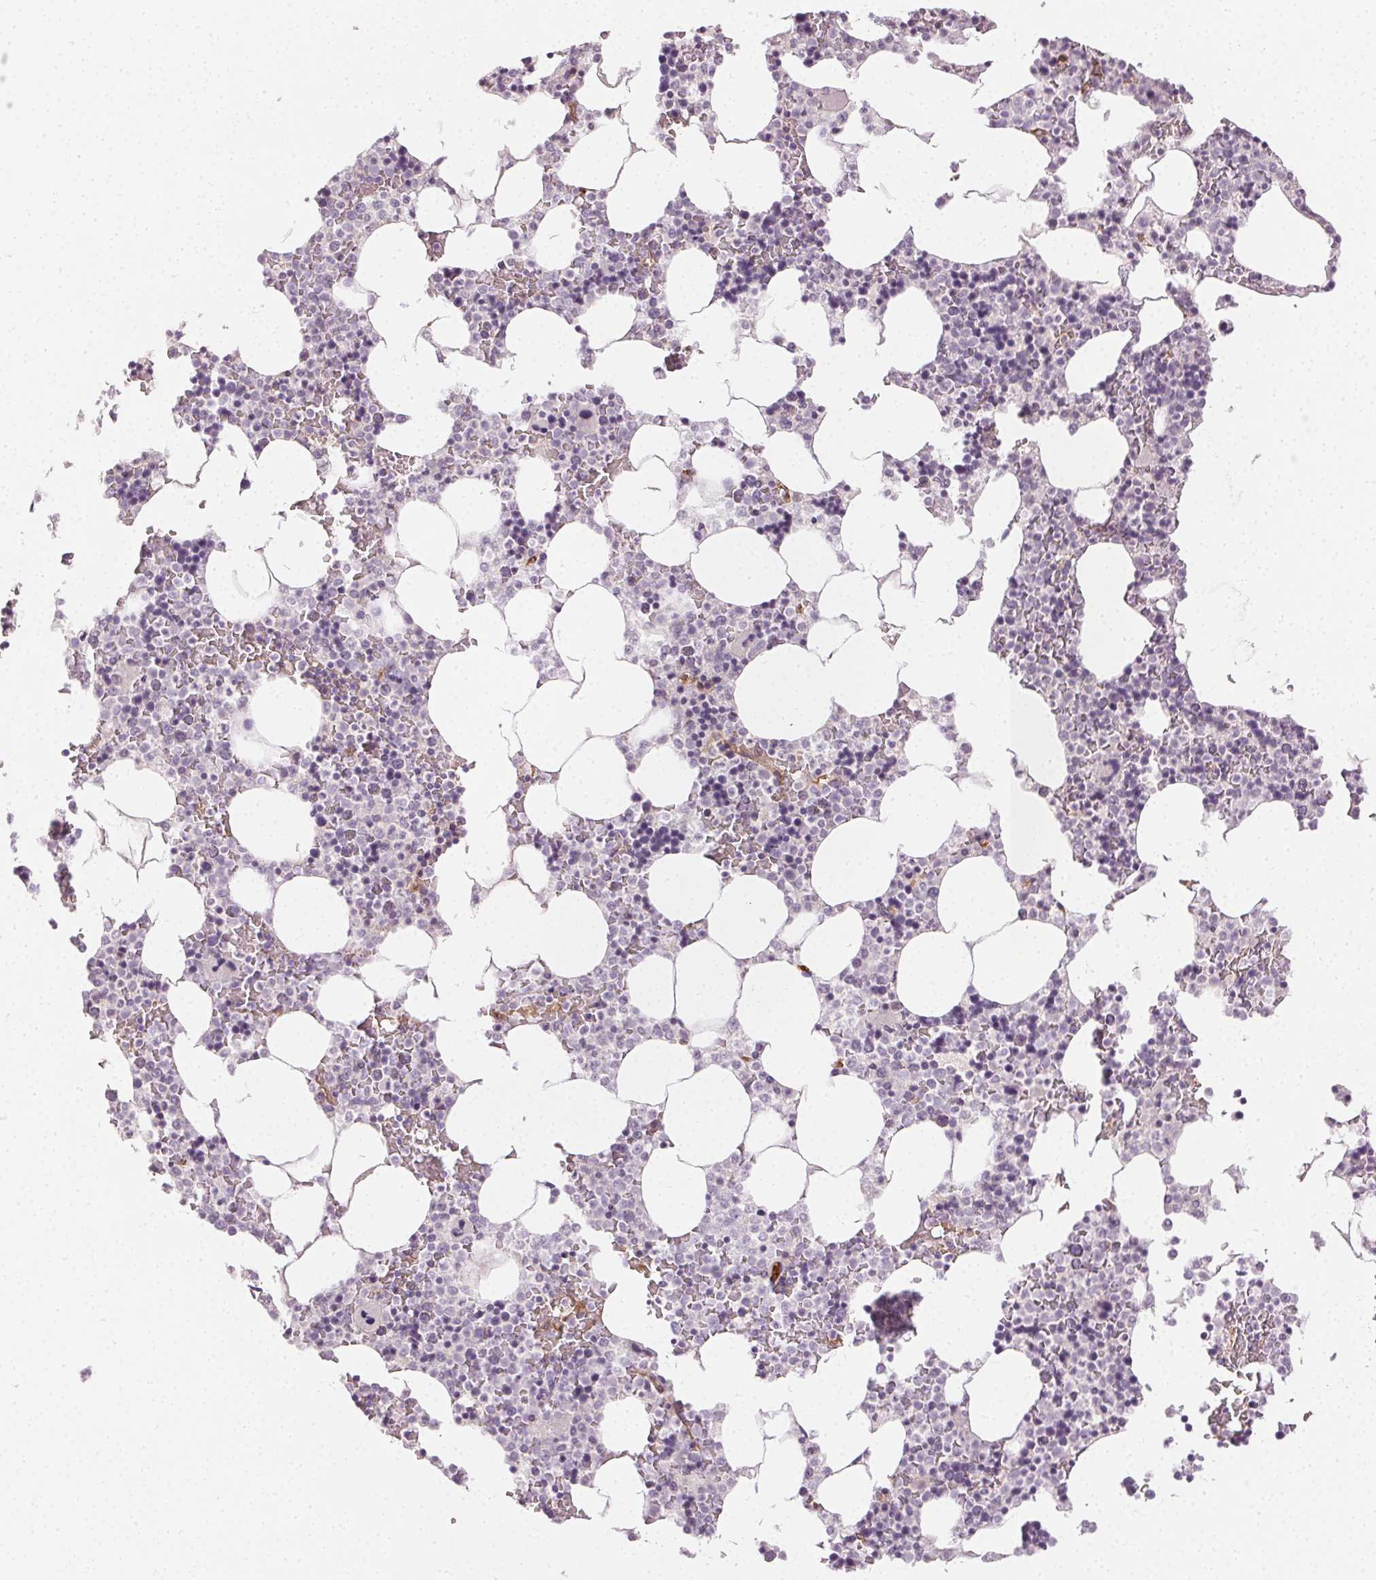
{"staining": {"intensity": "negative", "quantity": "none", "location": "none"}, "tissue": "bone marrow", "cell_type": "Hematopoietic cells", "image_type": "normal", "snomed": [{"axis": "morphology", "description": "Normal tissue, NOS"}, {"axis": "topography", "description": "Bone marrow"}], "caption": "High power microscopy photomicrograph of an immunohistochemistry image of normal bone marrow, revealing no significant positivity in hematopoietic cells.", "gene": "PODXL", "patient": {"sex": "female", "age": 42}}